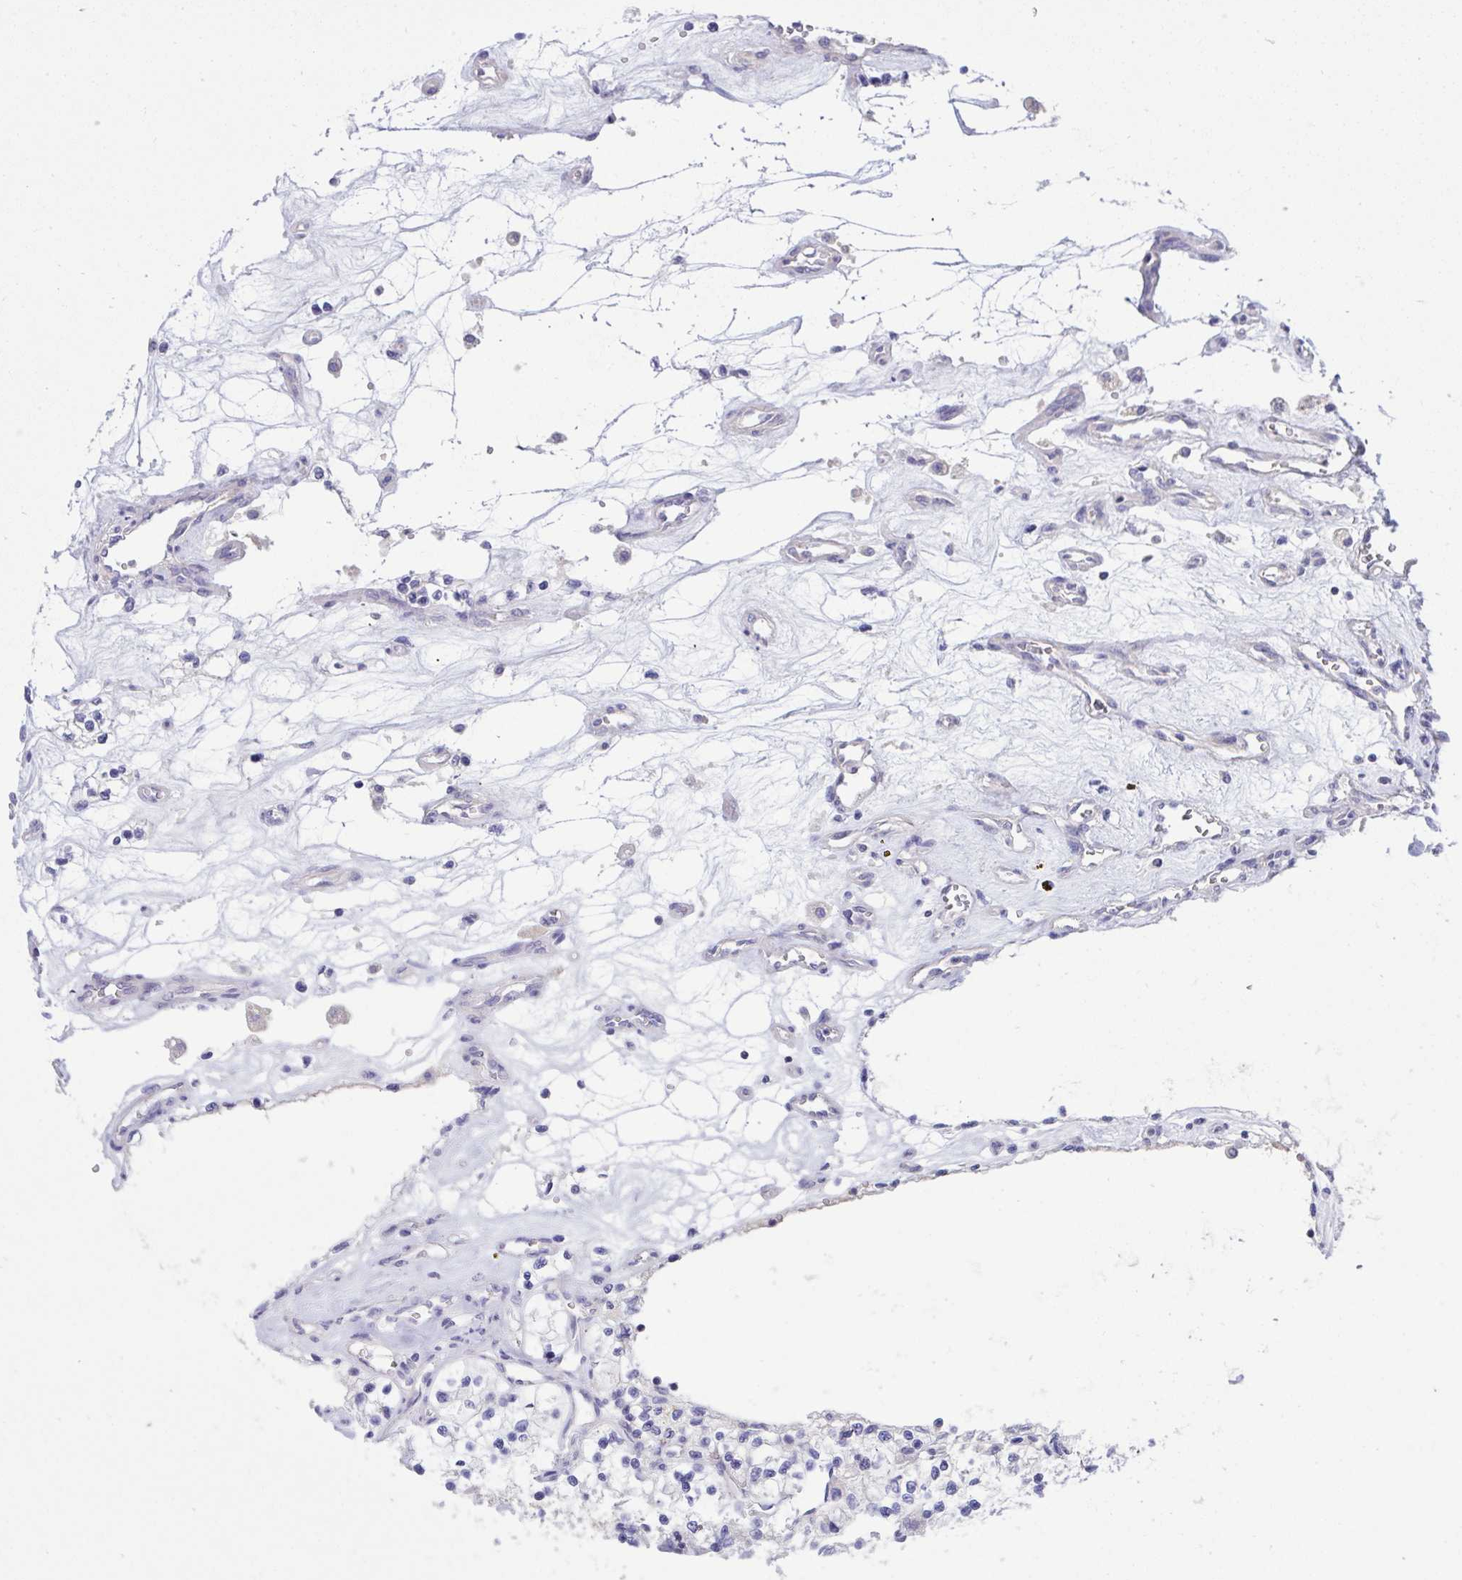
{"staining": {"intensity": "negative", "quantity": "none", "location": "none"}, "tissue": "renal cancer", "cell_type": "Tumor cells", "image_type": "cancer", "snomed": [{"axis": "morphology", "description": "Adenocarcinoma, NOS"}, {"axis": "topography", "description": "Kidney"}], "caption": "An immunohistochemistry (IHC) histopathology image of renal cancer is shown. There is no staining in tumor cells of renal cancer.", "gene": "TMEM41A", "patient": {"sex": "female", "age": 69}}